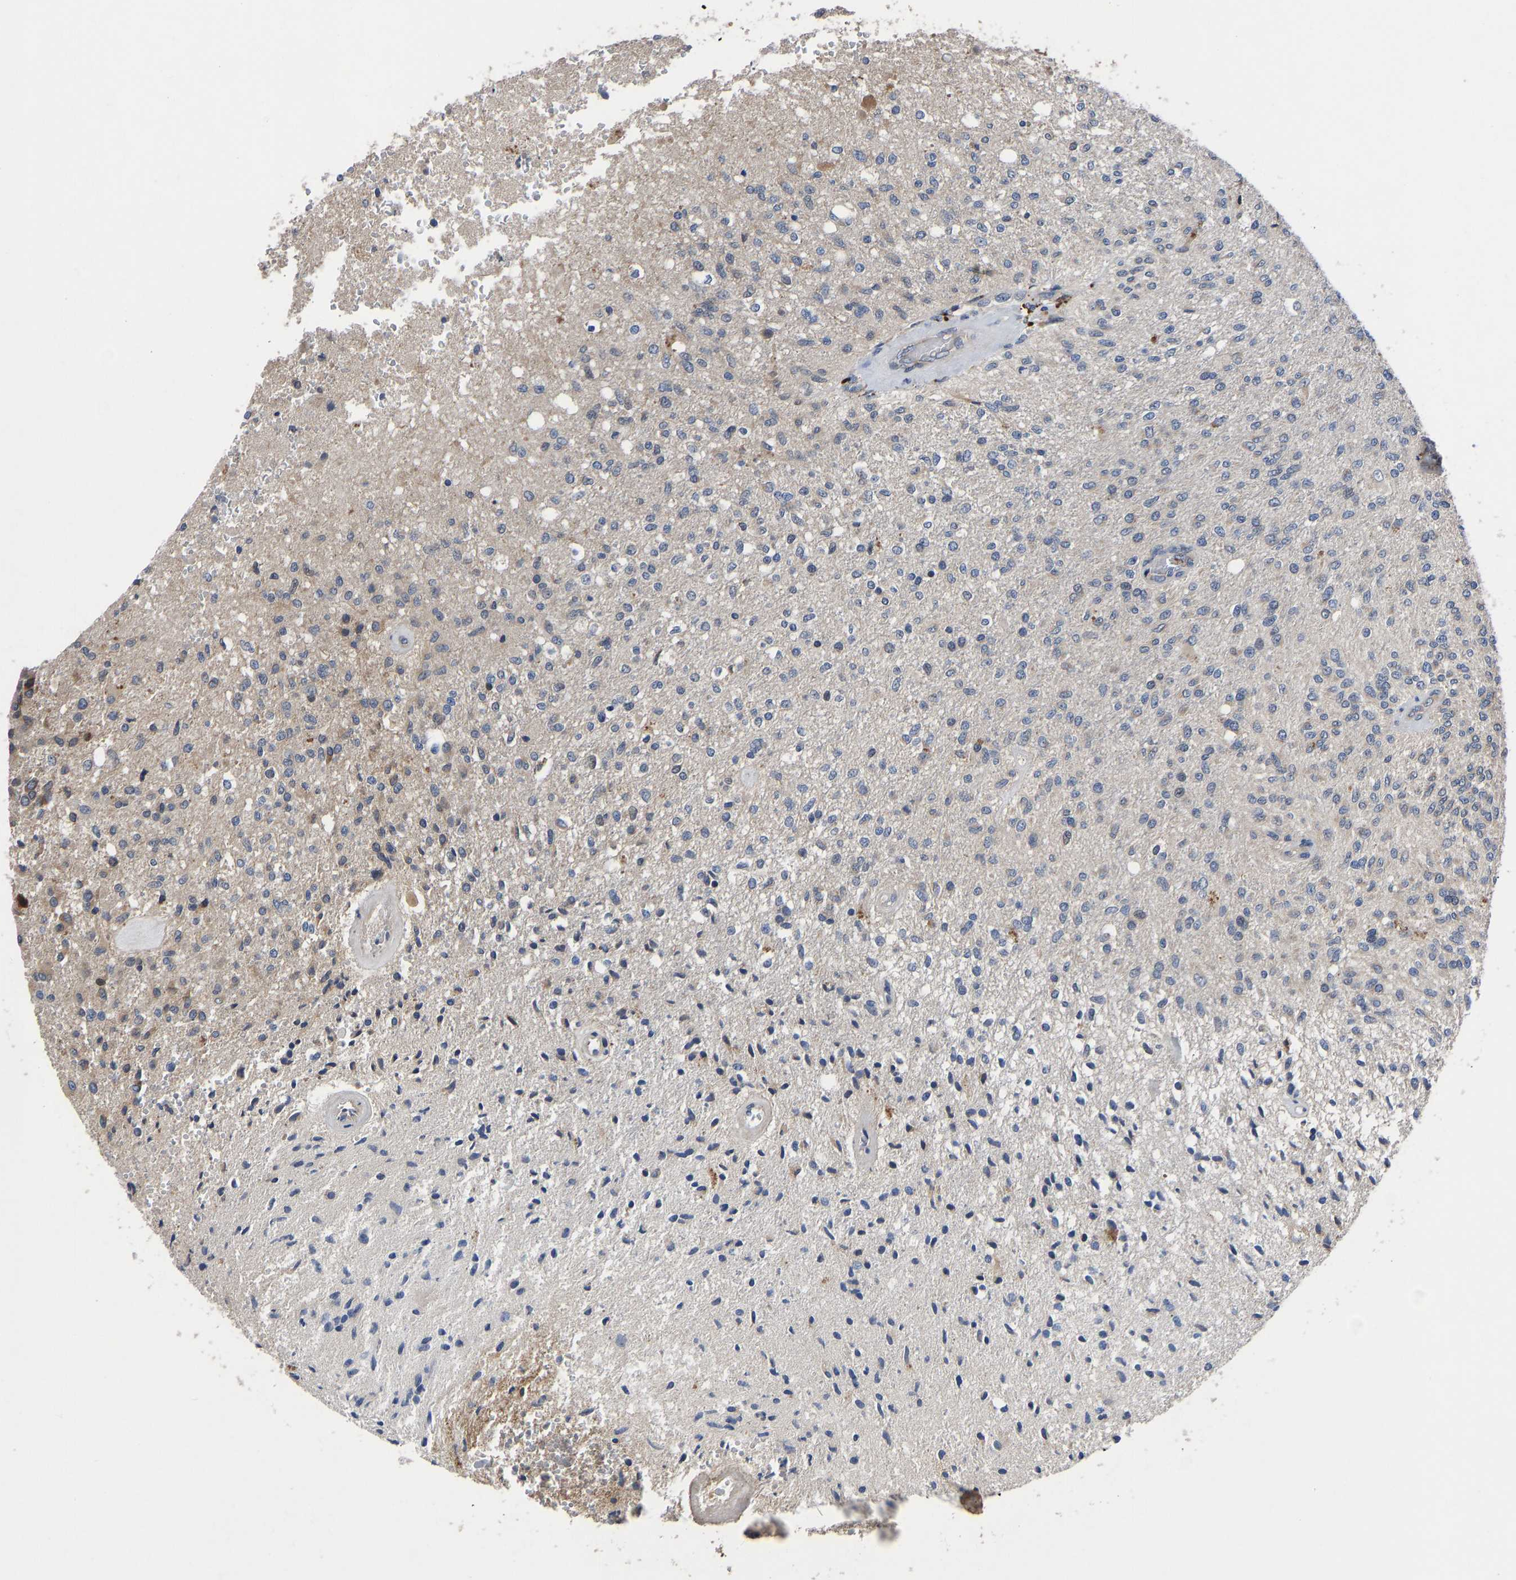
{"staining": {"intensity": "moderate", "quantity": "<25%", "location": "cytoplasmic/membranous"}, "tissue": "glioma", "cell_type": "Tumor cells", "image_type": "cancer", "snomed": [{"axis": "morphology", "description": "Normal tissue, NOS"}, {"axis": "morphology", "description": "Glioma, malignant, High grade"}, {"axis": "topography", "description": "Cerebral cortex"}], "caption": "This image shows immunohistochemistry staining of human glioma, with low moderate cytoplasmic/membranous positivity in about <25% of tumor cells.", "gene": "FRRS1", "patient": {"sex": "male", "age": 77}}